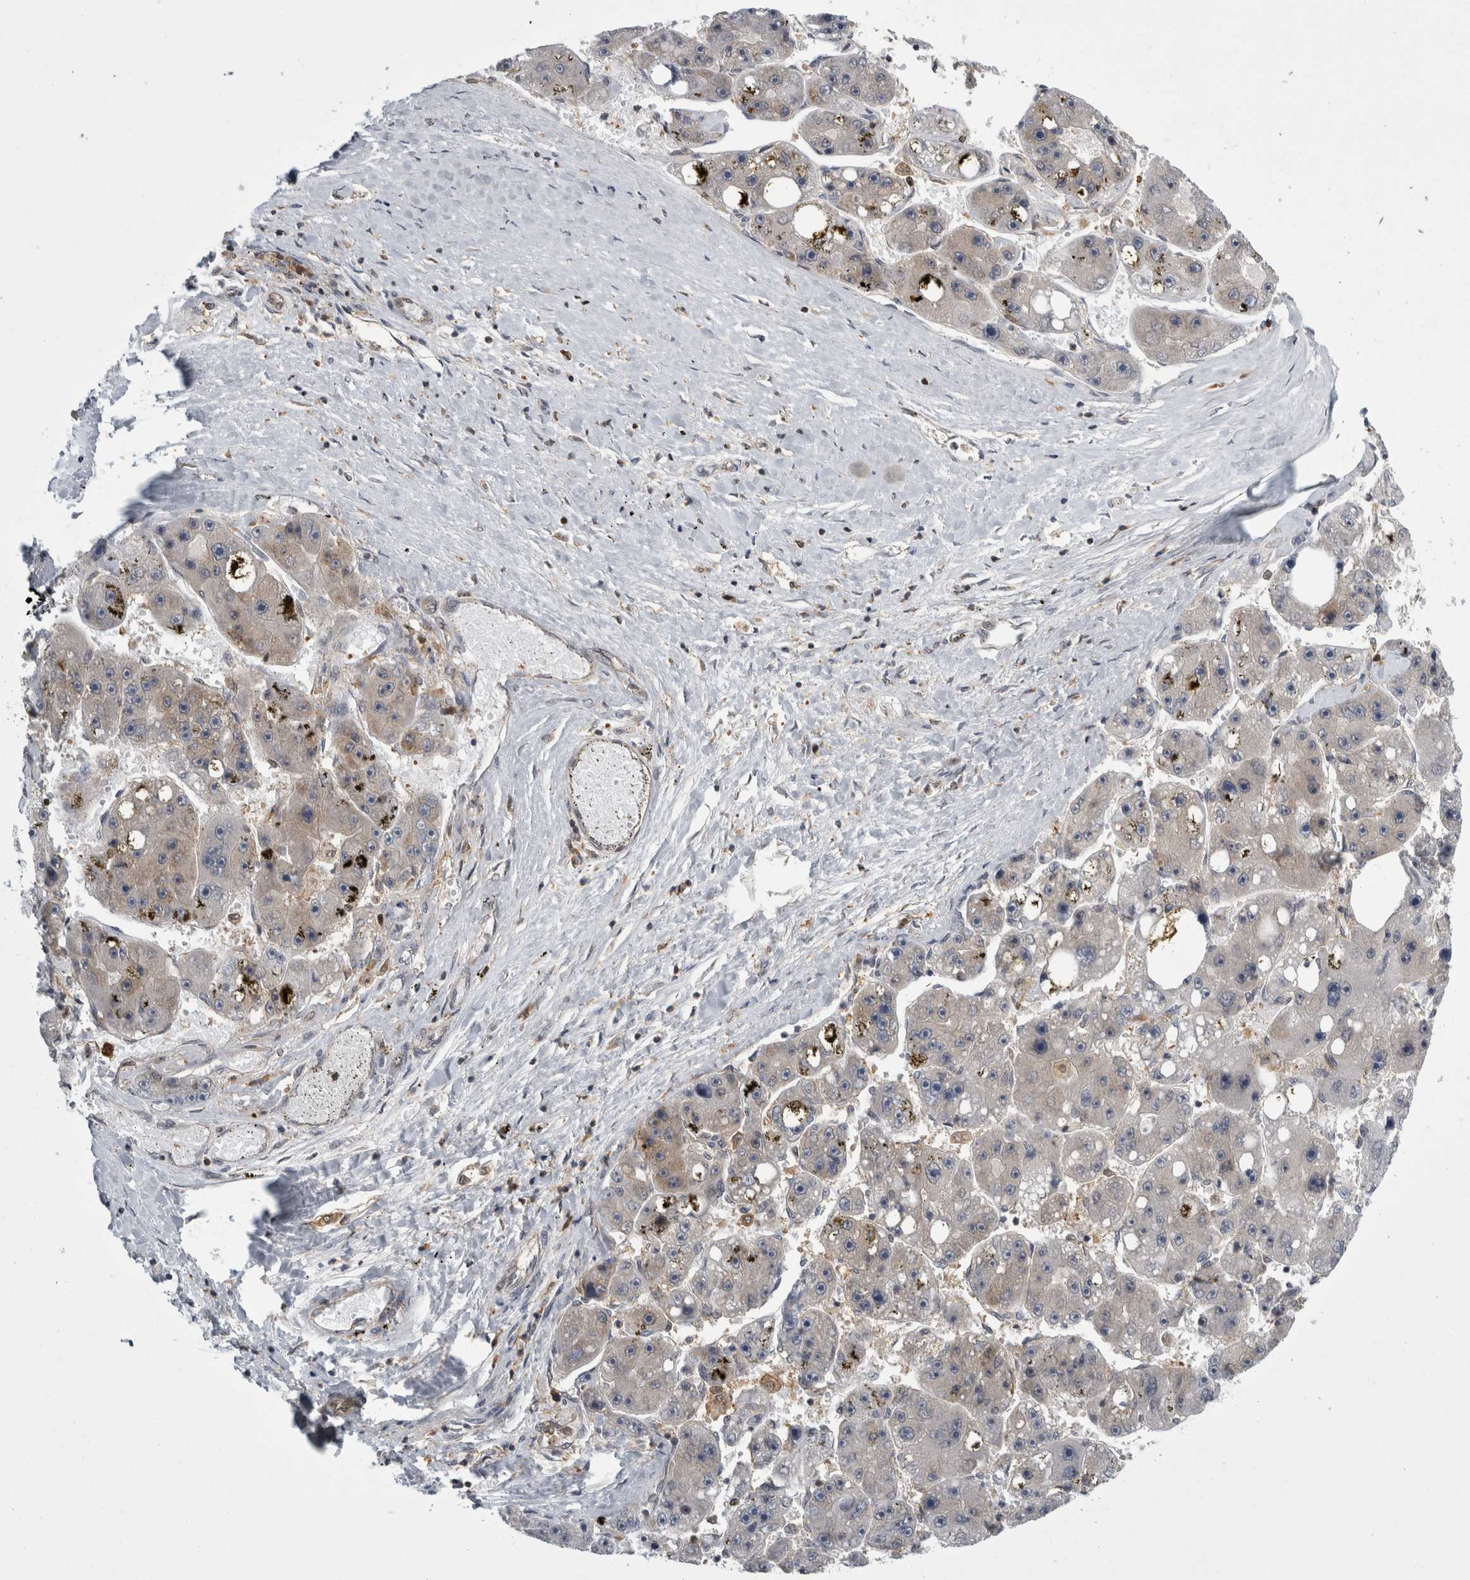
{"staining": {"intensity": "negative", "quantity": "none", "location": "none"}, "tissue": "liver cancer", "cell_type": "Tumor cells", "image_type": "cancer", "snomed": [{"axis": "morphology", "description": "Carcinoma, Hepatocellular, NOS"}, {"axis": "topography", "description": "Liver"}], "caption": "Tumor cells are negative for brown protein staining in liver cancer.", "gene": "CACYBP", "patient": {"sex": "female", "age": 61}}